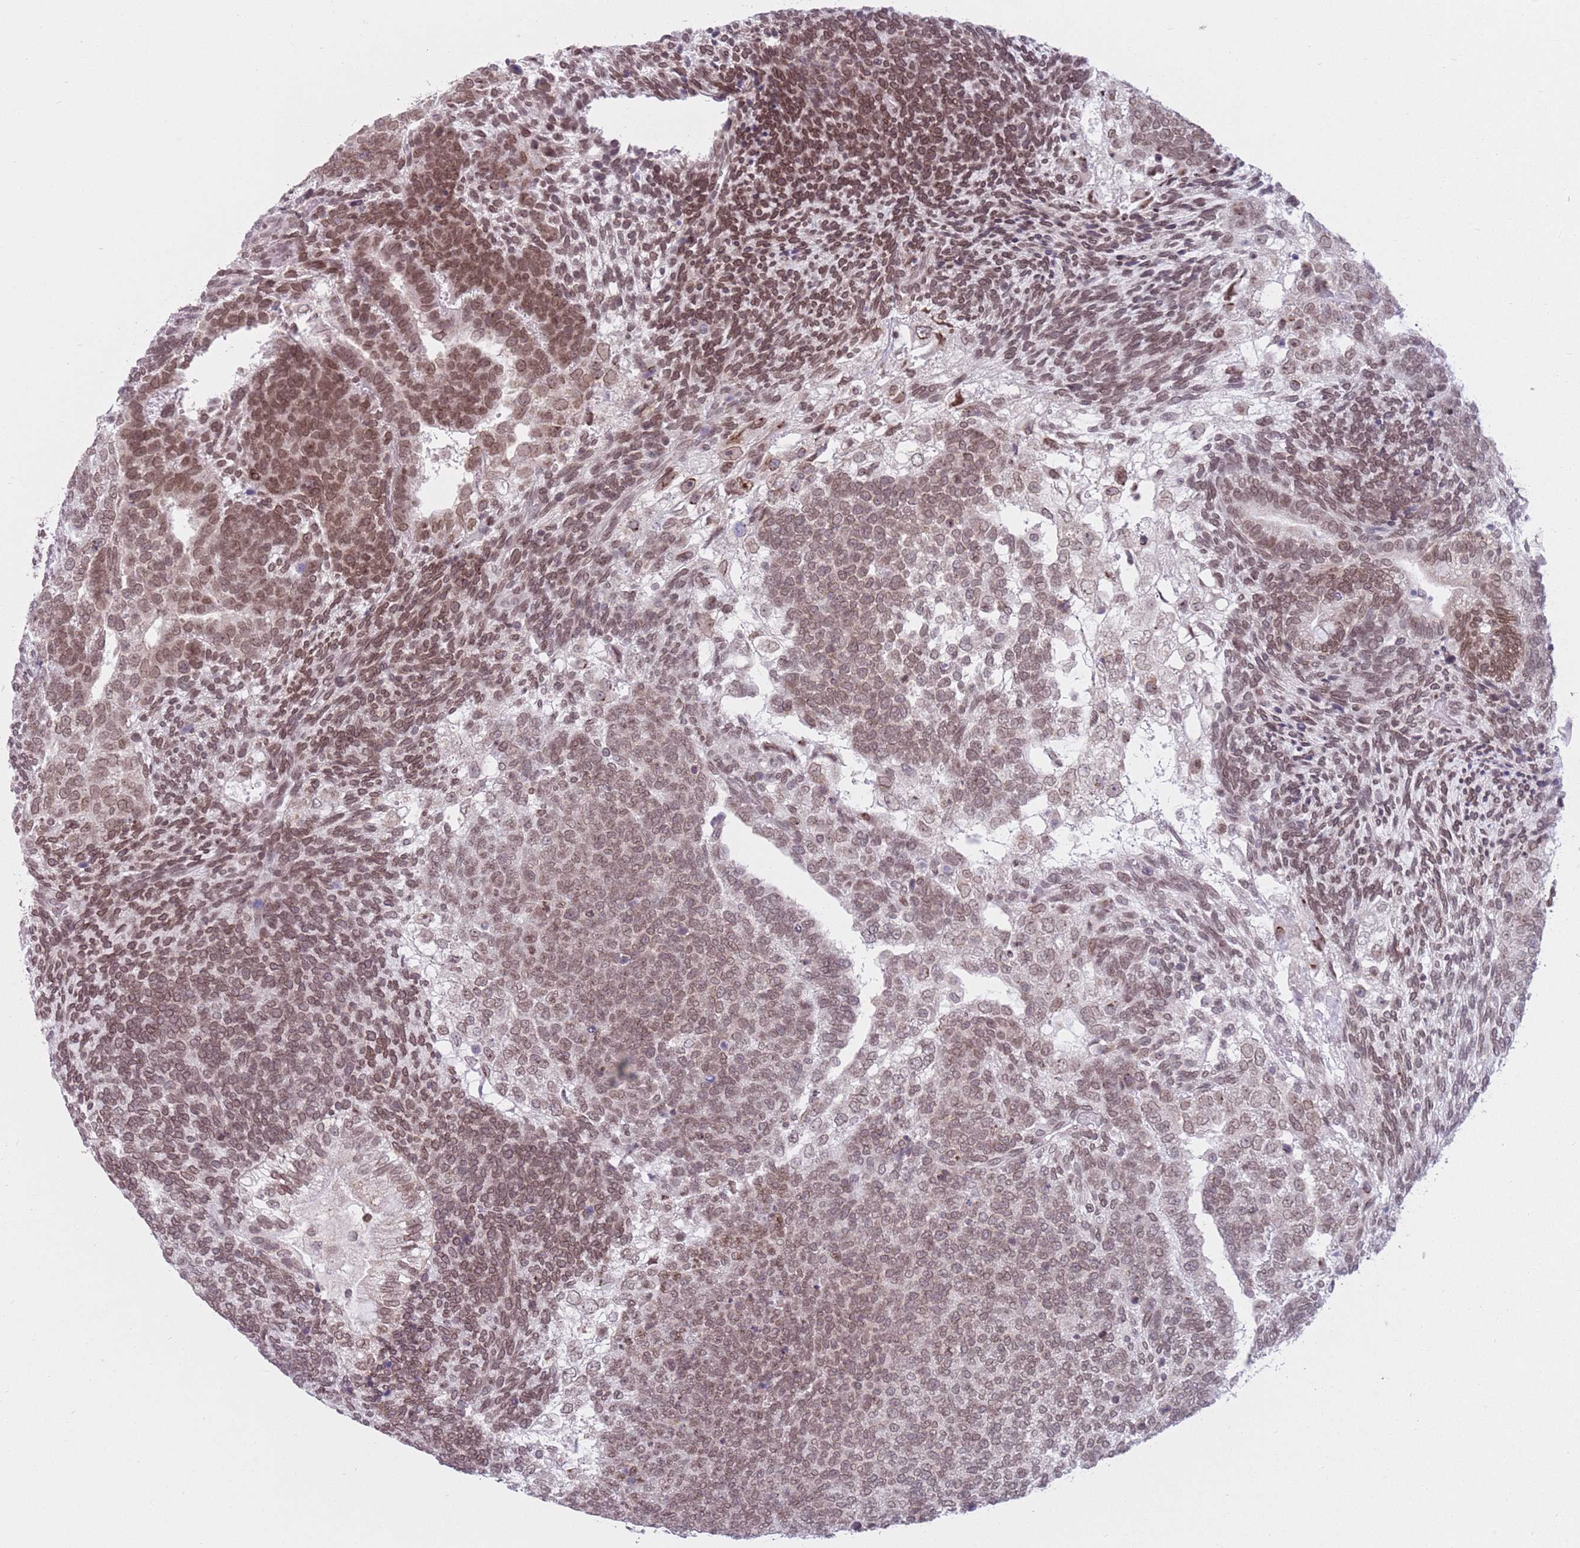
{"staining": {"intensity": "moderate", "quantity": ">75%", "location": "nuclear"}, "tissue": "testis cancer", "cell_type": "Tumor cells", "image_type": "cancer", "snomed": [{"axis": "morphology", "description": "Carcinoma, Embryonal, NOS"}, {"axis": "topography", "description": "Testis"}], "caption": "Immunohistochemistry of testis embryonal carcinoma shows medium levels of moderate nuclear staining in about >75% of tumor cells. (DAB (3,3'-diaminobenzidine) IHC, brown staining for protein, blue staining for nuclei).", "gene": "ZNF574", "patient": {"sex": "male", "age": 23}}